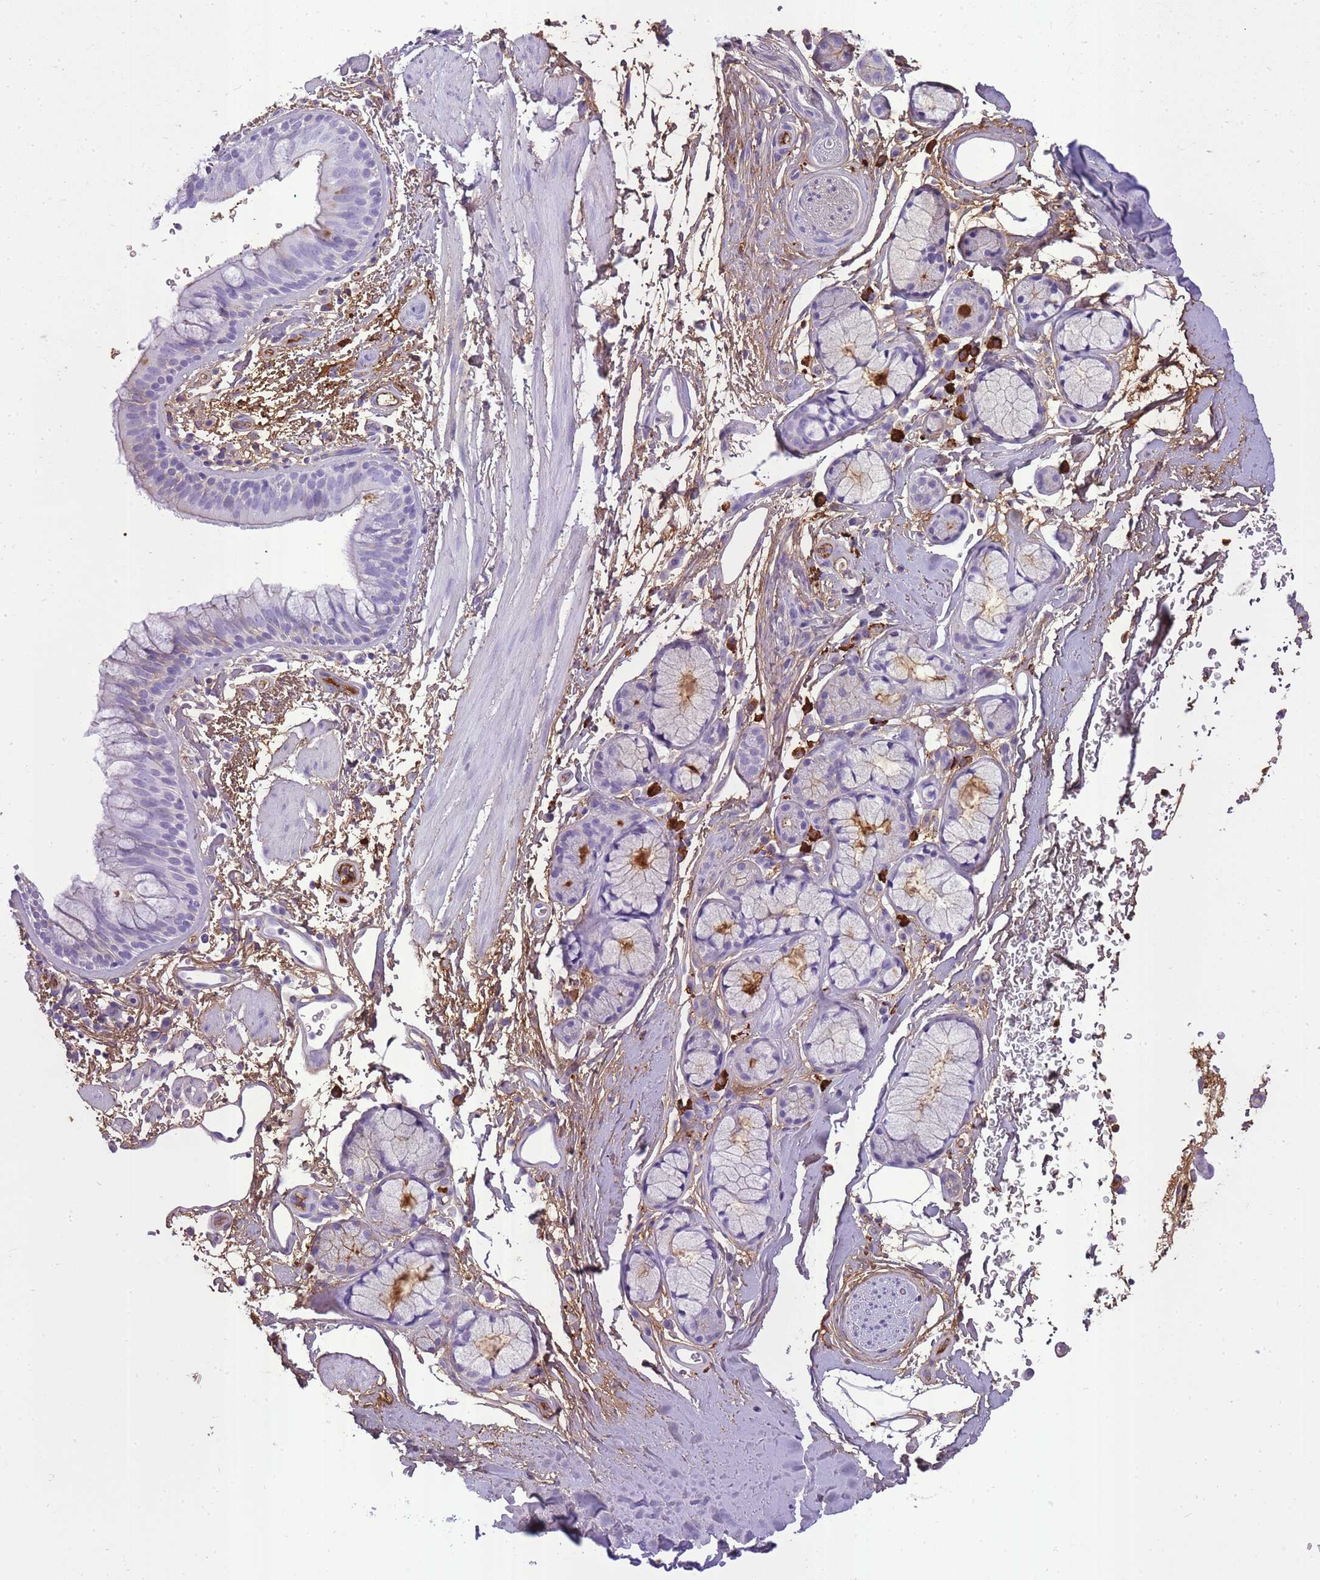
{"staining": {"intensity": "negative", "quantity": "none", "location": "none"}, "tissue": "adipose tissue", "cell_type": "Adipocytes", "image_type": "normal", "snomed": [{"axis": "morphology", "description": "Normal tissue, NOS"}, {"axis": "topography", "description": "Cartilage tissue"}, {"axis": "topography", "description": "Bronchus"}], "caption": "An immunohistochemistry (IHC) micrograph of unremarkable adipose tissue is shown. There is no staining in adipocytes of adipose tissue. (Immunohistochemistry, brightfield microscopy, high magnification).", "gene": "IGKV1", "patient": {"sex": "female", "age": 72}}